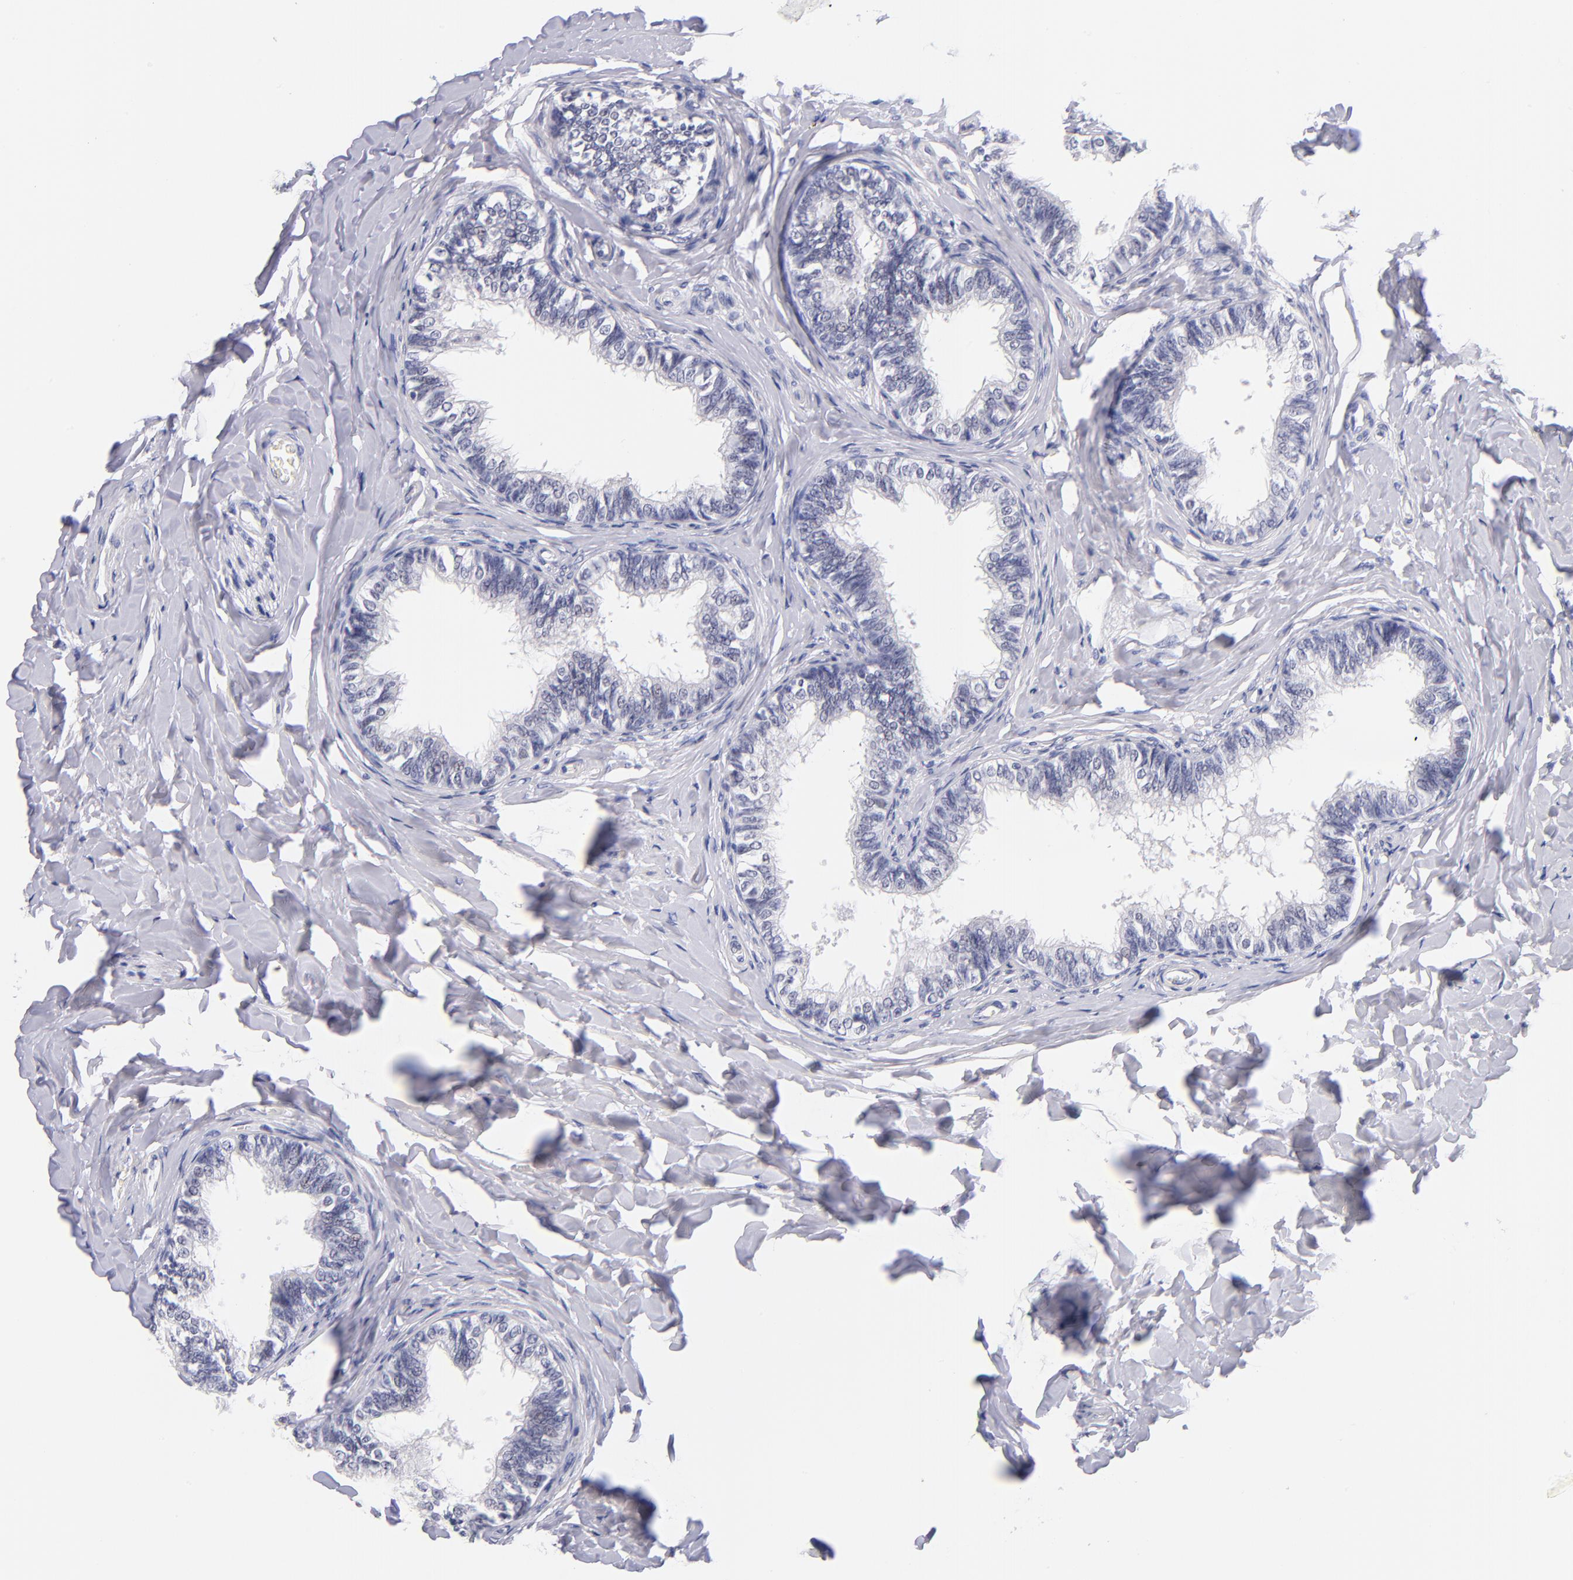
{"staining": {"intensity": "weak", "quantity": "<25%", "location": "cytoplasmic/membranous,nuclear"}, "tissue": "epididymis", "cell_type": "Glandular cells", "image_type": "normal", "snomed": [{"axis": "morphology", "description": "Normal tissue, NOS"}, {"axis": "topography", "description": "Epididymis"}], "caption": "Immunohistochemistry of unremarkable human epididymis displays no expression in glandular cells. (Brightfield microscopy of DAB (3,3'-diaminobenzidine) immunohistochemistry at high magnification).", "gene": "SNRPB", "patient": {"sex": "male", "age": 26}}